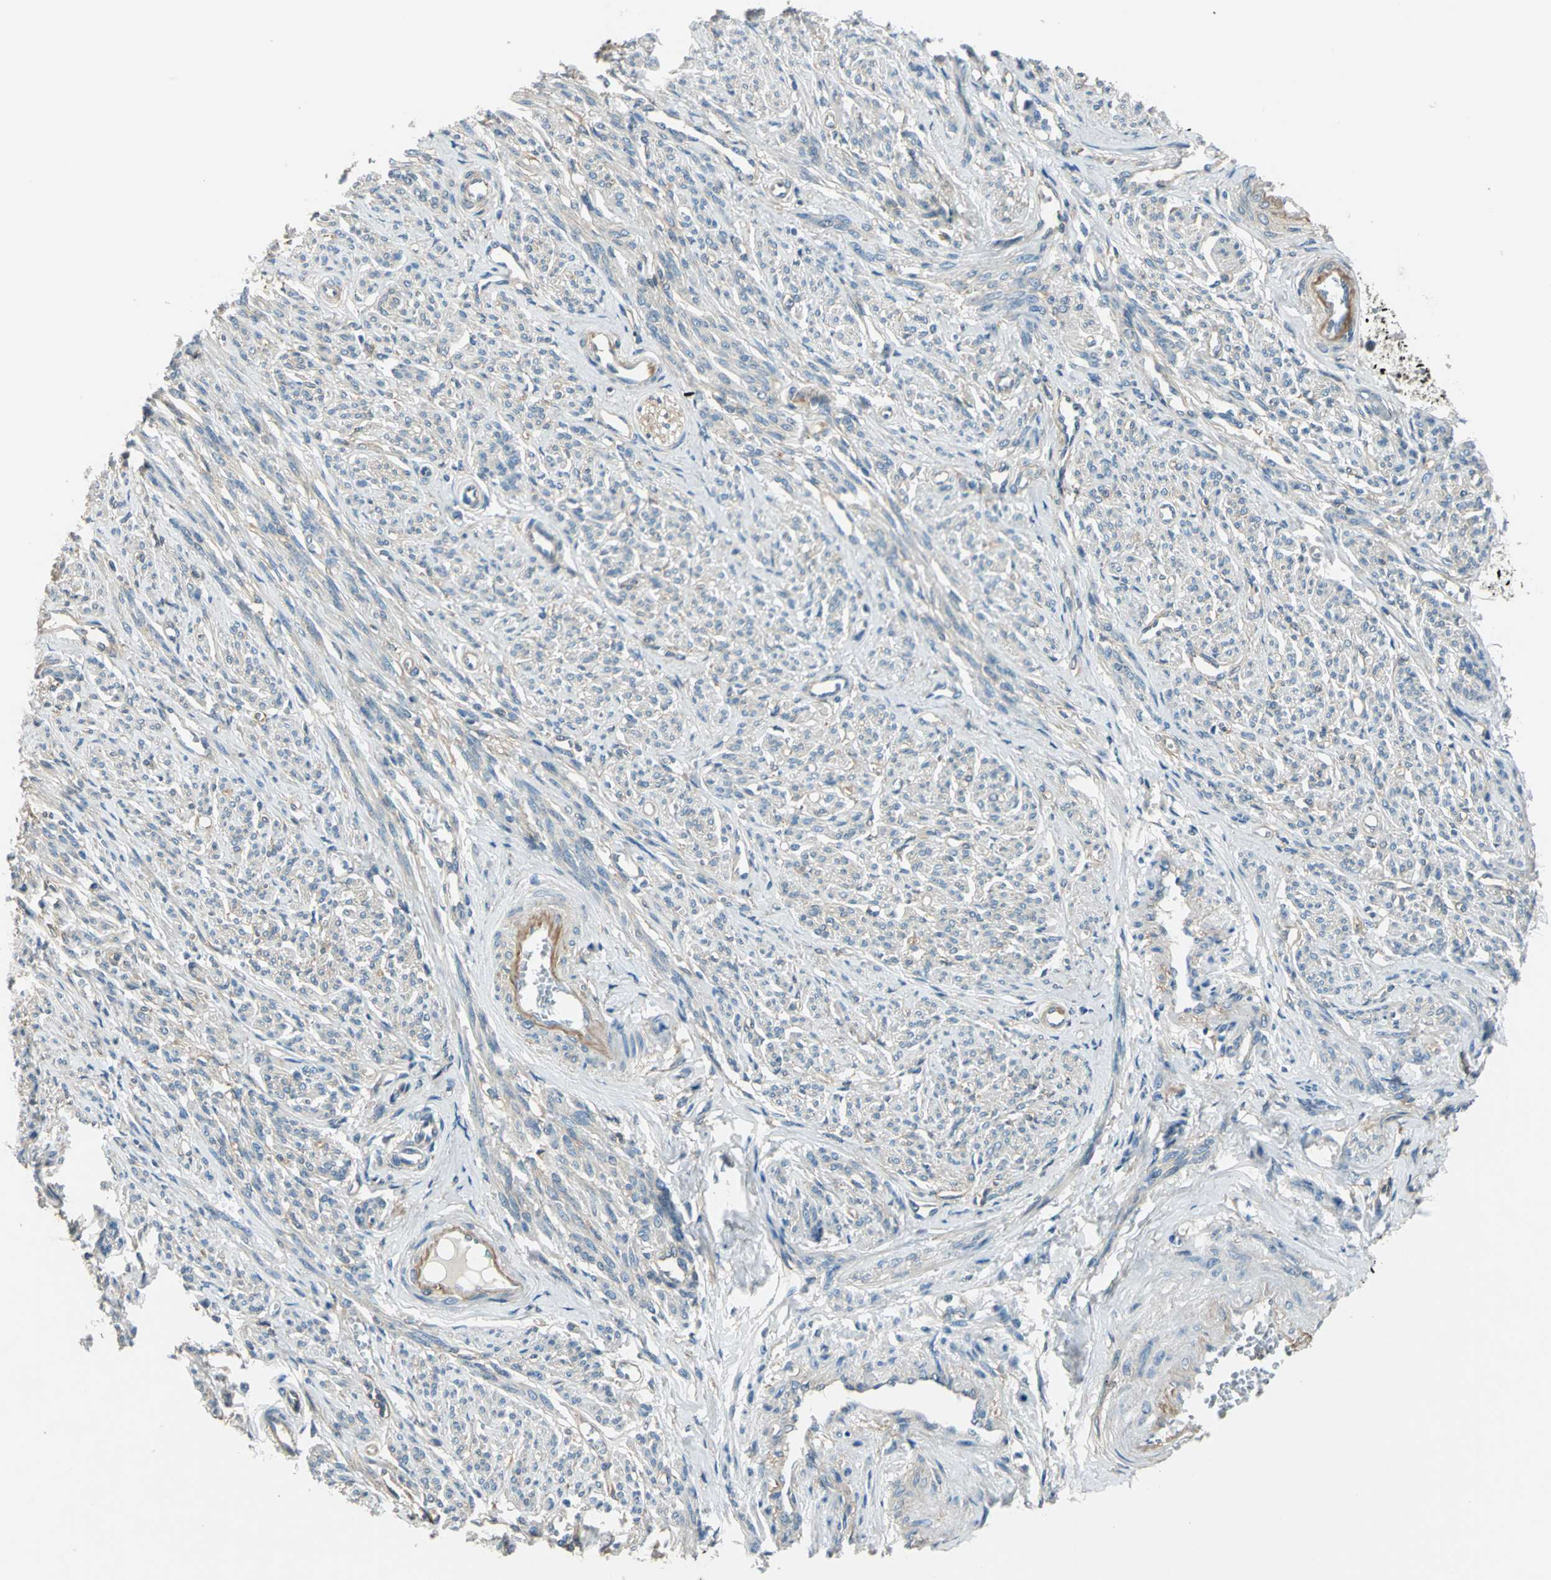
{"staining": {"intensity": "weak", "quantity": "25%-75%", "location": "cytoplasmic/membranous"}, "tissue": "smooth muscle", "cell_type": "Smooth muscle cells", "image_type": "normal", "snomed": [{"axis": "morphology", "description": "Normal tissue, NOS"}, {"axis": "topography", "description": "Smooth muscle"}], "caption": "A high-resolution photomicrograph shows IHC staining of benign smooth muscle, which displays weak cytoplasmic/membranous positivity in about 25%-75% of smooth muscle cells. (DAB (3,3'-diaminobenzidine) = brown stain, brightfield microscopy at high magnification).", "gene": "CDC42EP1", "patient": {"sex": "female", "age": 65}}